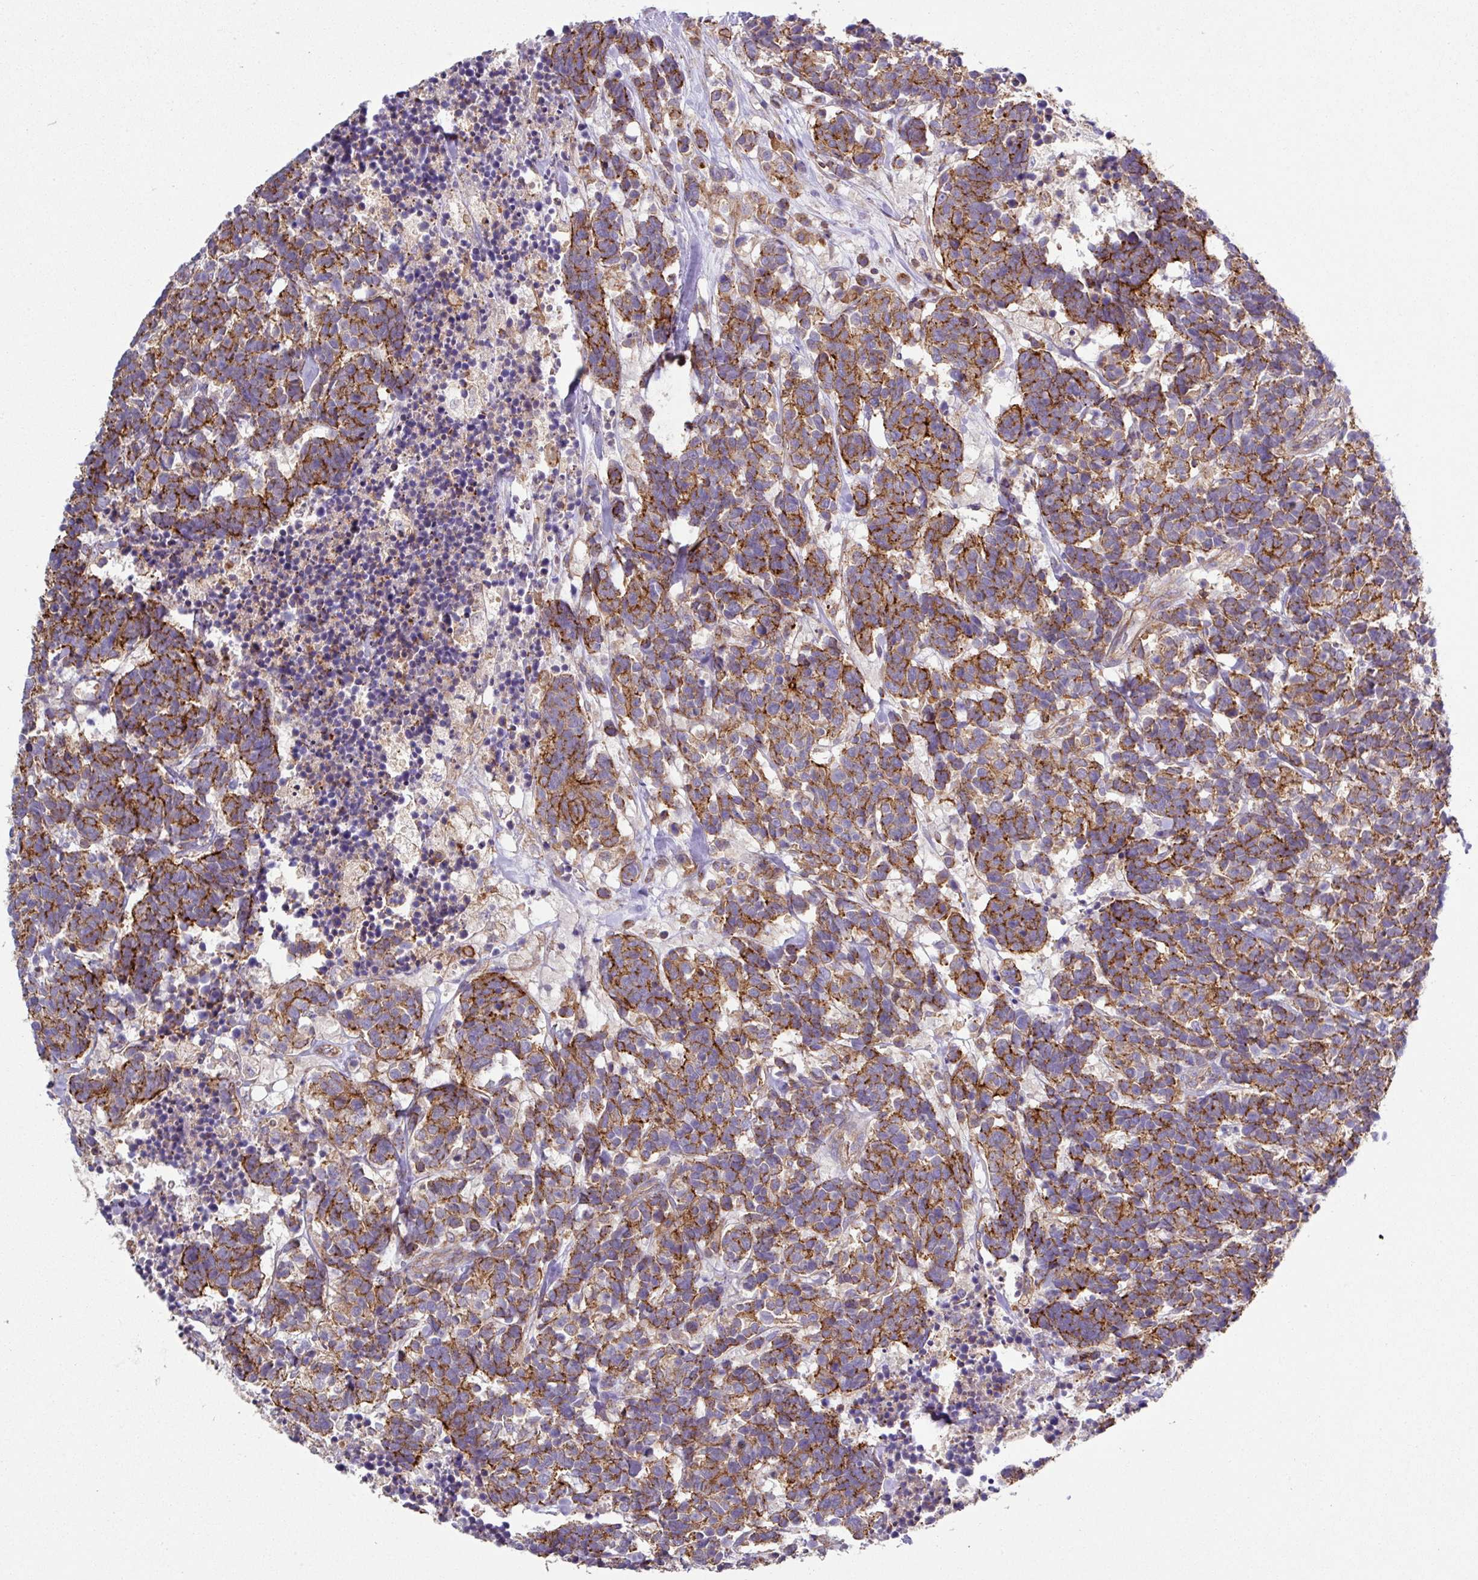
{"staining": {"intensity": "strong", "quantity": "25%-75%", "location": "cytoplasmic/membranous"}, "tissue": "carcinoid", "cell_type": "Tumor cells", "image_type": "cancer", "snomed": [{"axis": "morphology", "description": "Carcinoma, NOS"}, {"axis": "morphology", "description": "Carcinoid, malignant, NOS"}, {"axis": "topography", "description": "Urinary bladder"}], "caption": "High-magnification brightfield microscopy of carcinoid stained with DAB (3,3'-diaminobenzidine) (brown) and counterstained with hematoxylin (blue). tumor cells exhibit strong cytoplasmic/membranous staining is appreciated in about25%-75% of cells.", "gene": "RIC1", "patient": {"sex": "male", "age": 57}}